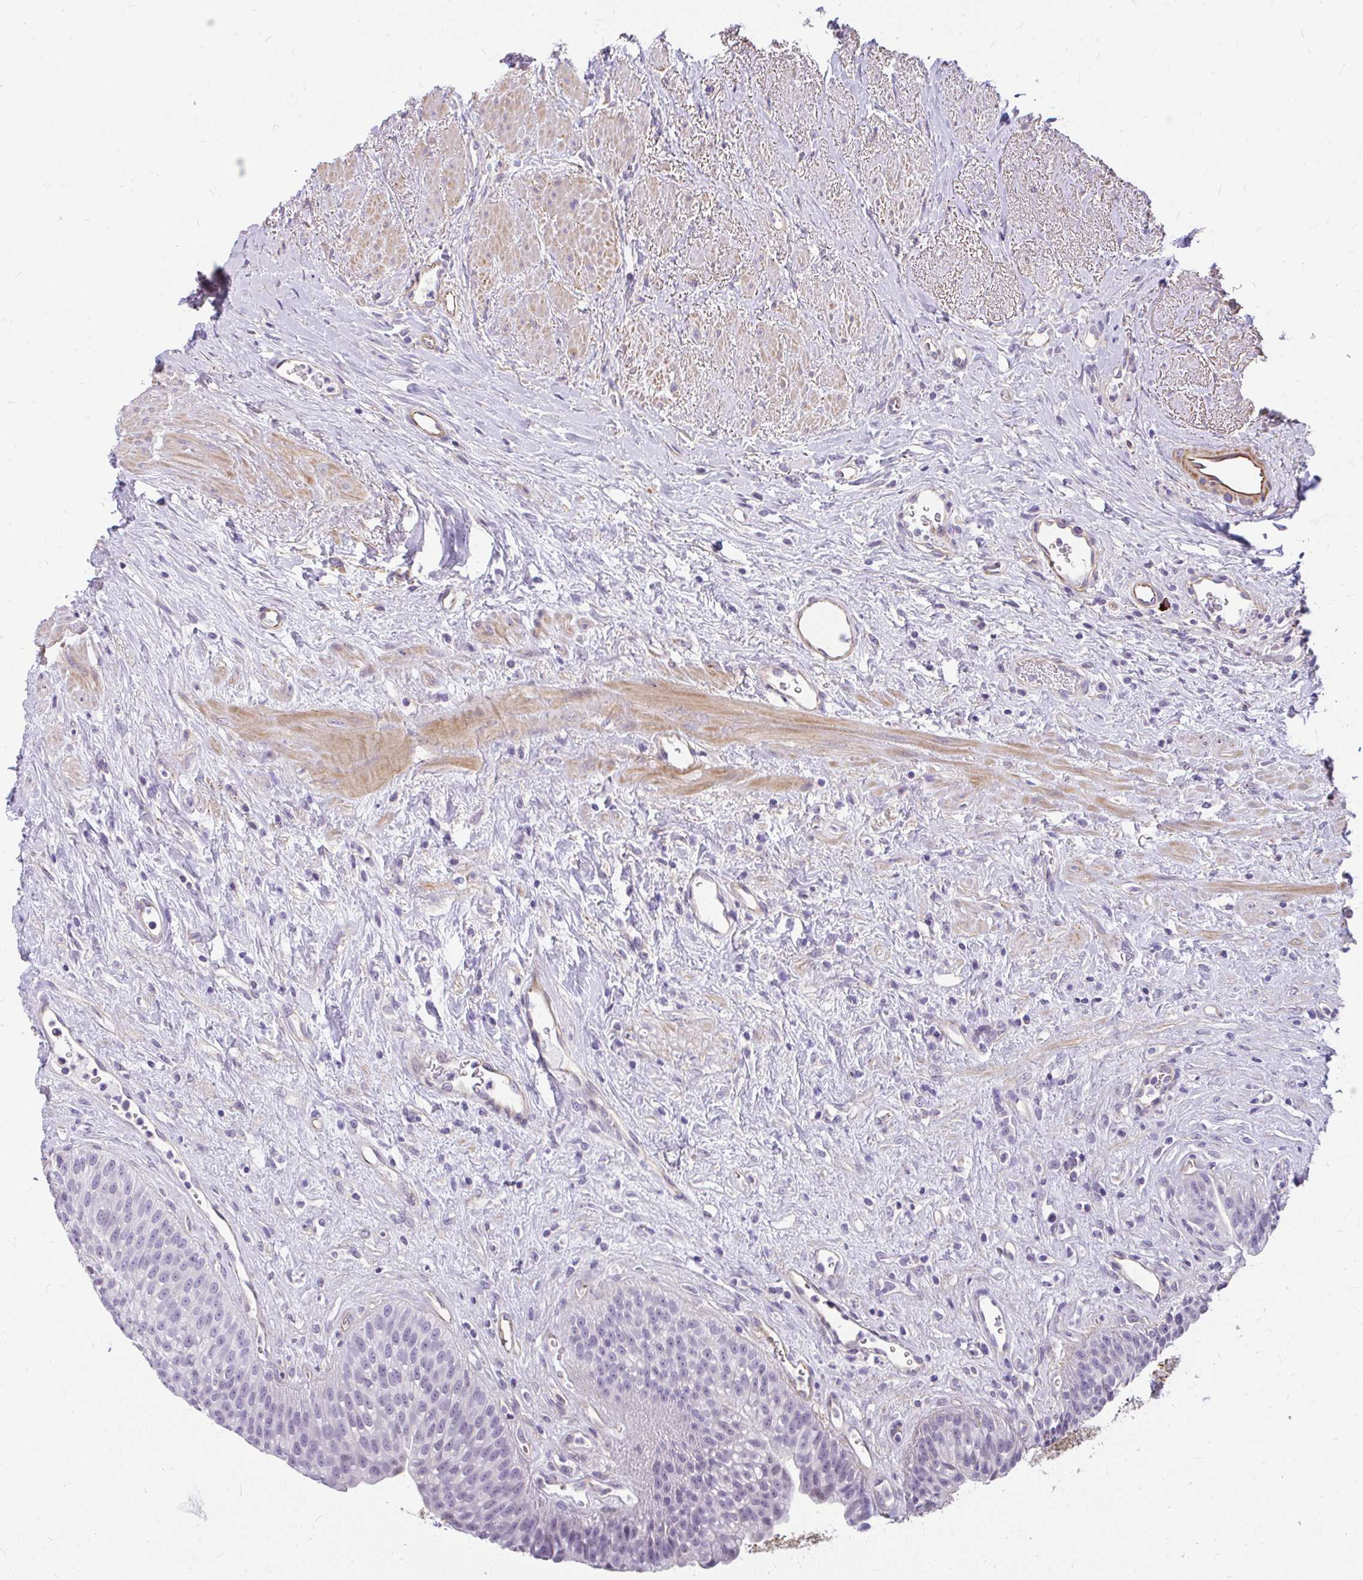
{"staining": {"intensity": "negative", "quantity": "none", "location": "none"}, "tissue": "urinary bladder", "cell_type": "Urothelial cells", "image_type": "normal", "snomed": [{"axis": "morphology", "description": "Normal tissue, NOS"}, {"axis": "topography", "description": "Urinary bladder"}], "caption": "A high-resolution photomicrograph shows immunohistochemistry (IHC) staining of unremarkable urinary bladder, which demonstrates no significant staining in urothelial cells. (DAB (3,3'-diaminobenzidine) immunohistochemistry (IHC) with hematoxylin counter stain).", "gene": "FAM83C", "patient": {"sex": "female", "age": 56}}